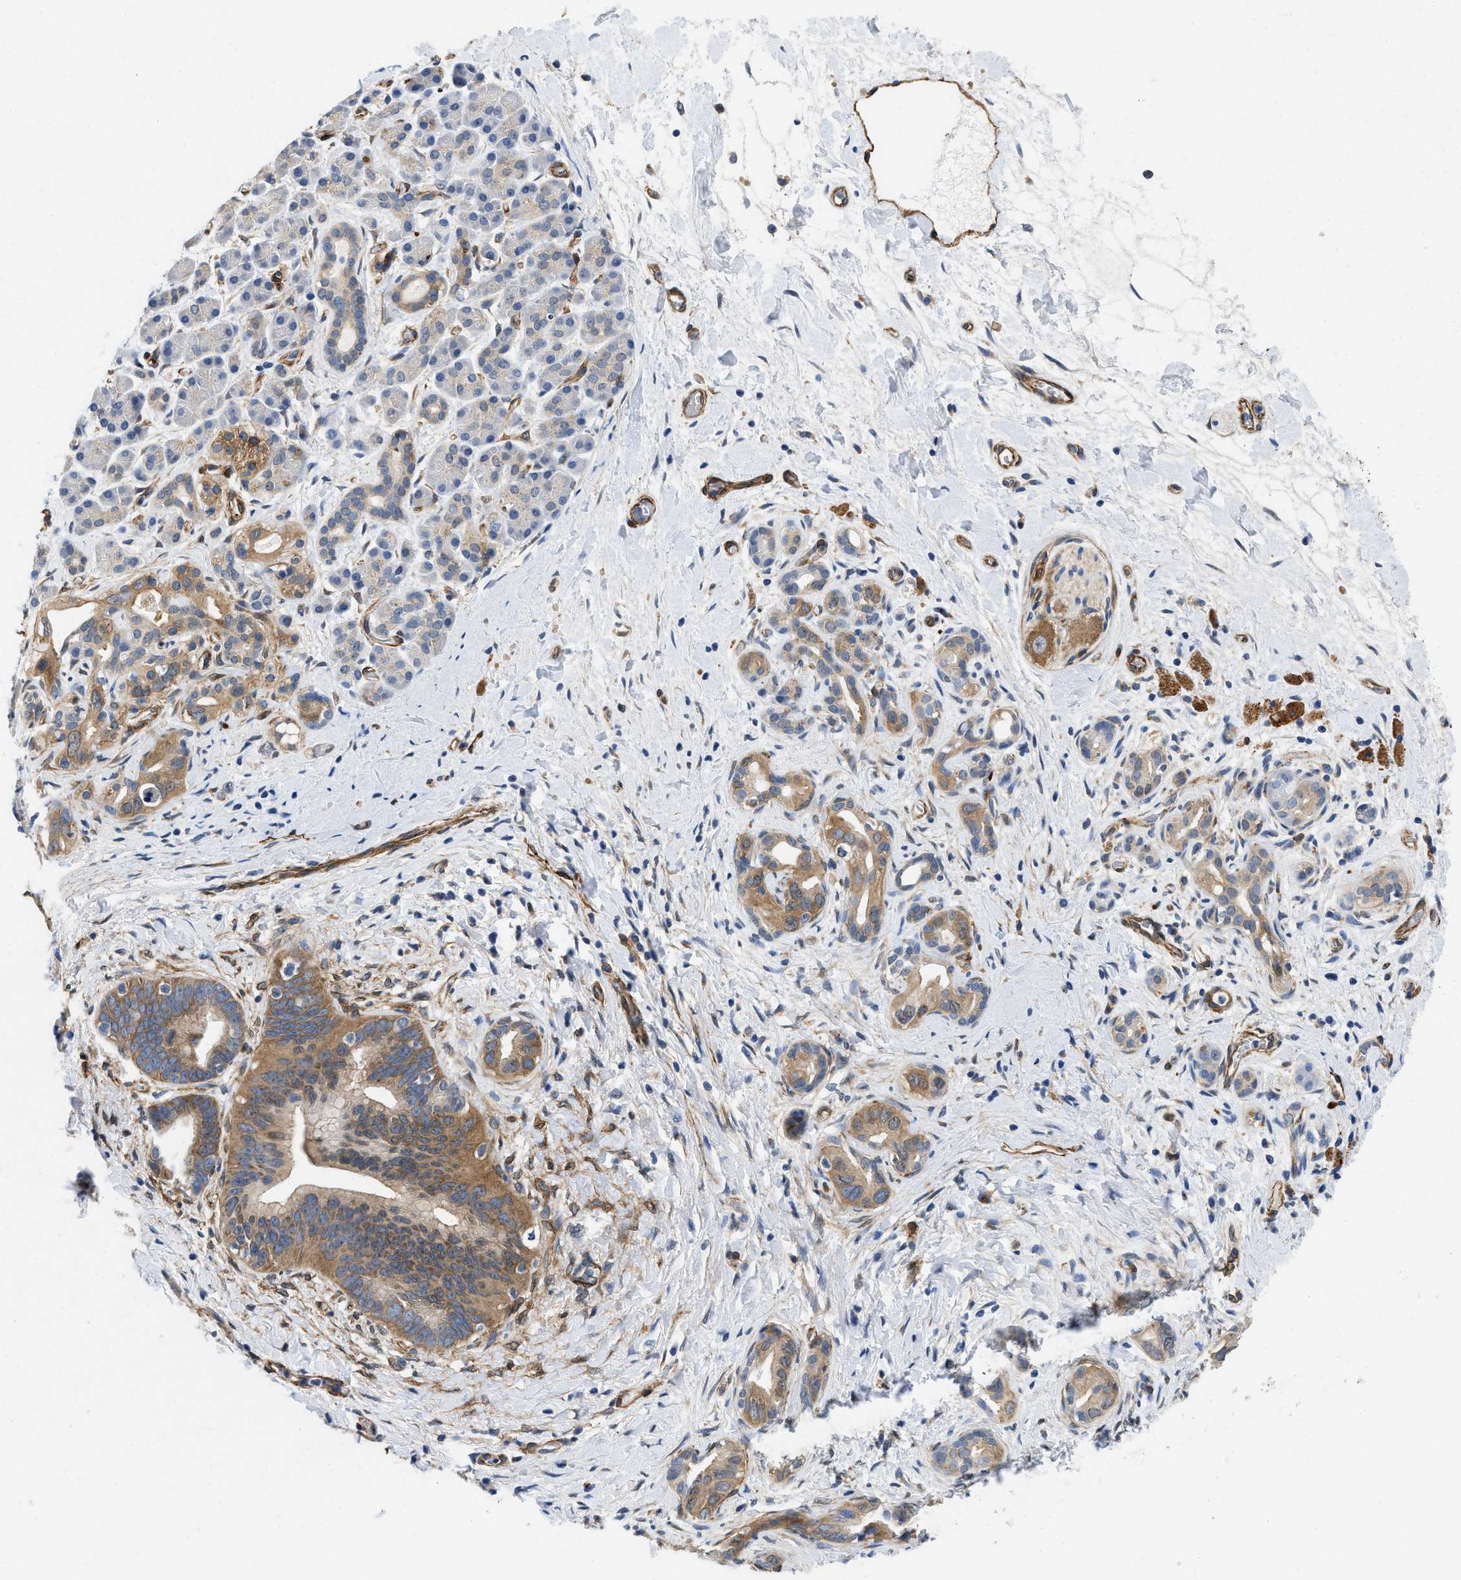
{"staining": {"intensity": "moderate", "quantity": ">75%", "location": "cytoplasmic/membranous"}, "tissue": "pancreatic cancer", "cell_type": "Tumor cells", "image_type": "cancer", "snomed": [{"axis": "morphology", "description": "Adenocarcinoma, NOS"}, {"axis": "topography", "description": "Pancreas"}], "caption": "Protein positivity by immunohistochemistry shows moderate cytoplasmic/membranous staining in approximately >75% of tumor cells in pancreatic cancer.", "gene": "RAPH1", "patient": {"sex": "male", "age": 55}}